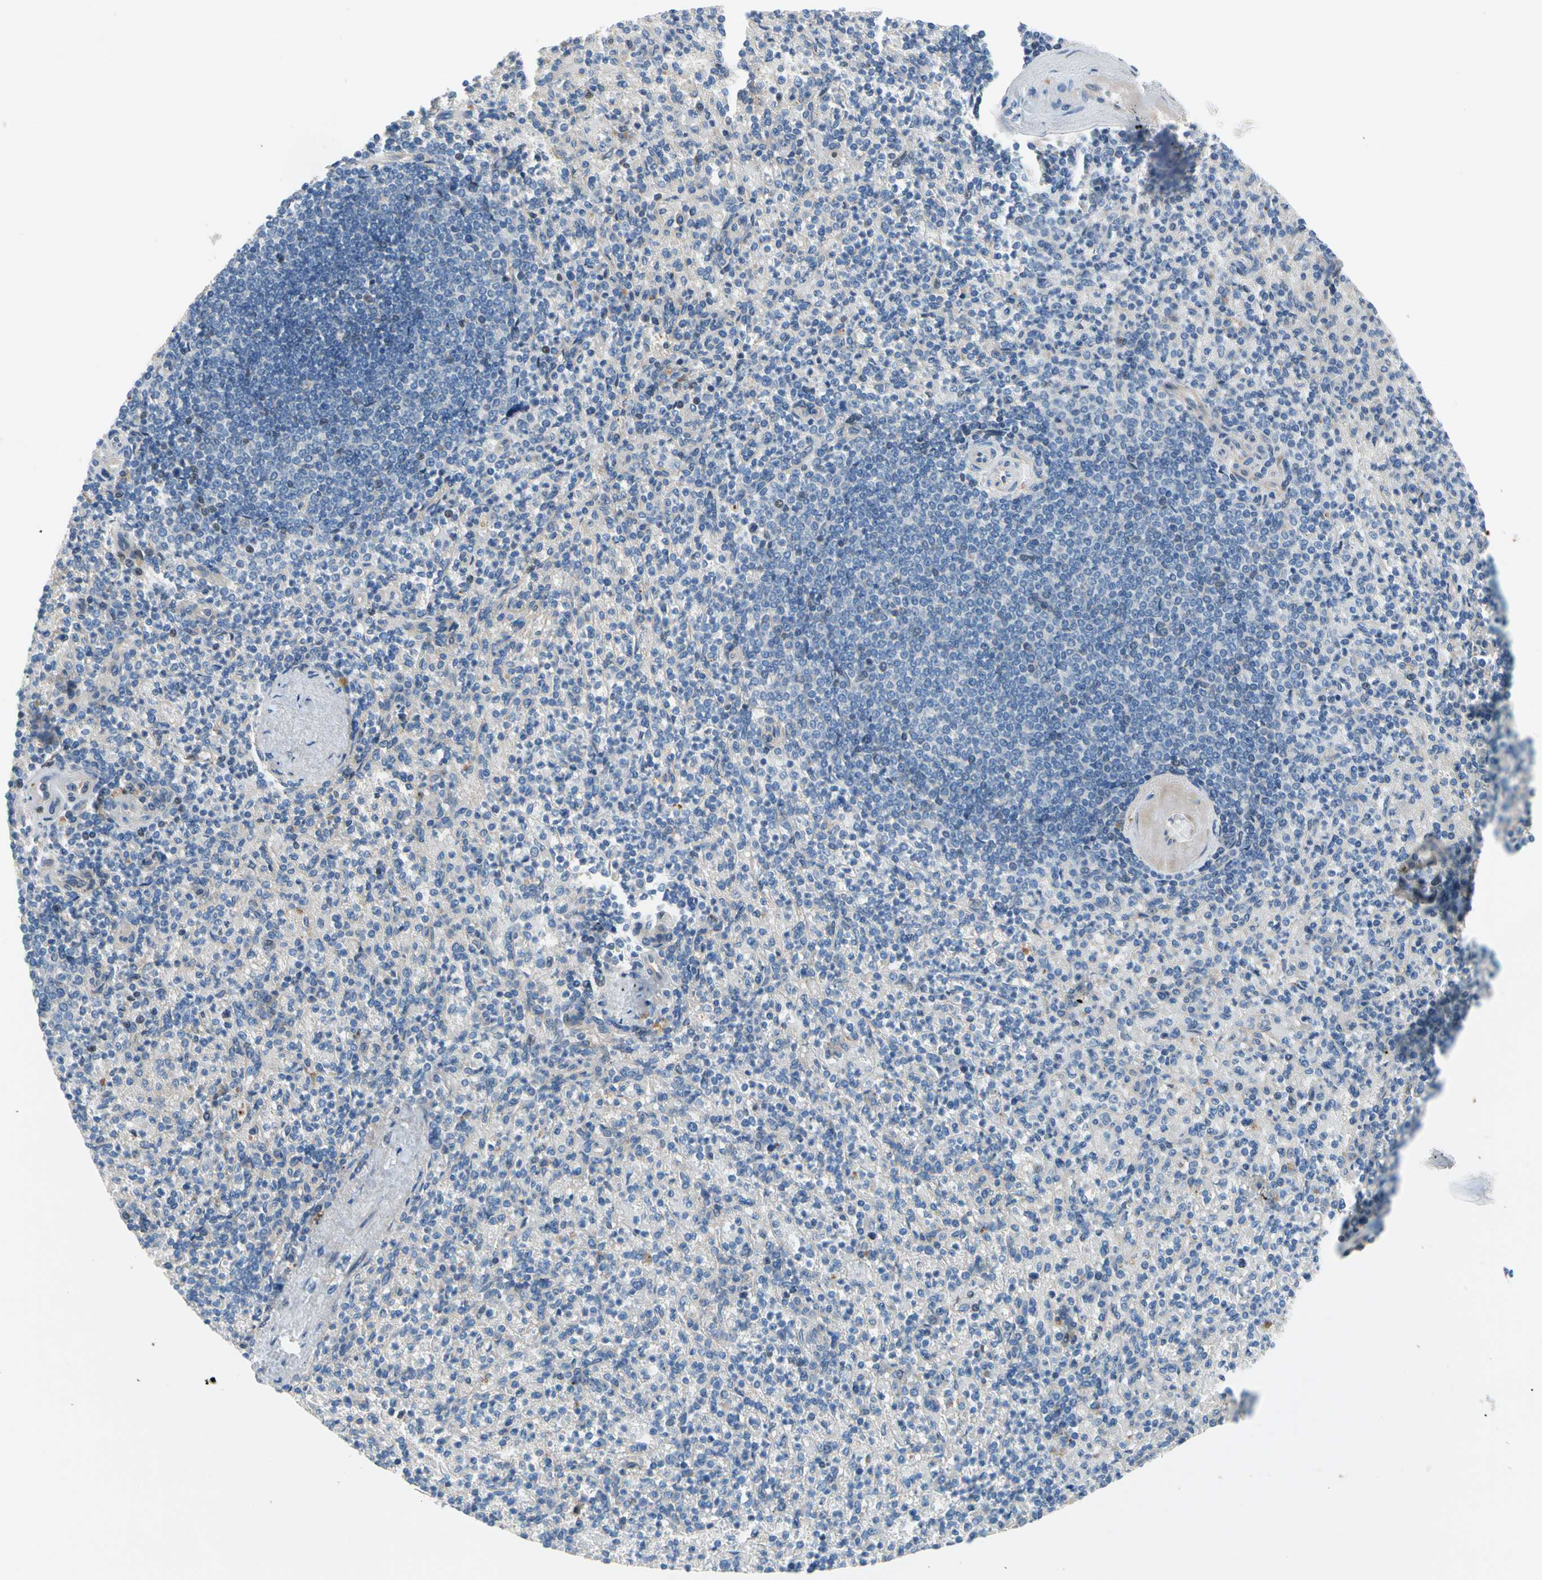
{"staining": {"intensity": "weak", "quantity": "<25%", "location": "cytoplasmic/membranous"}, "tissue": "spleen", "cell_type": "Cells in red pulp", "image_type": "normal", "snomed": [{"axis": "morphology", "description": "Normal tissue, NOS"}, {"axis": "topography", "description": "Spleen"}], "caption": "An immunohistochemistry histopathology image of benign spleen is shown. There is no staining in cells in red pulp of spleen.", "gene": "ENTREP3", "patient": {"sex": "female", "age": 74}}